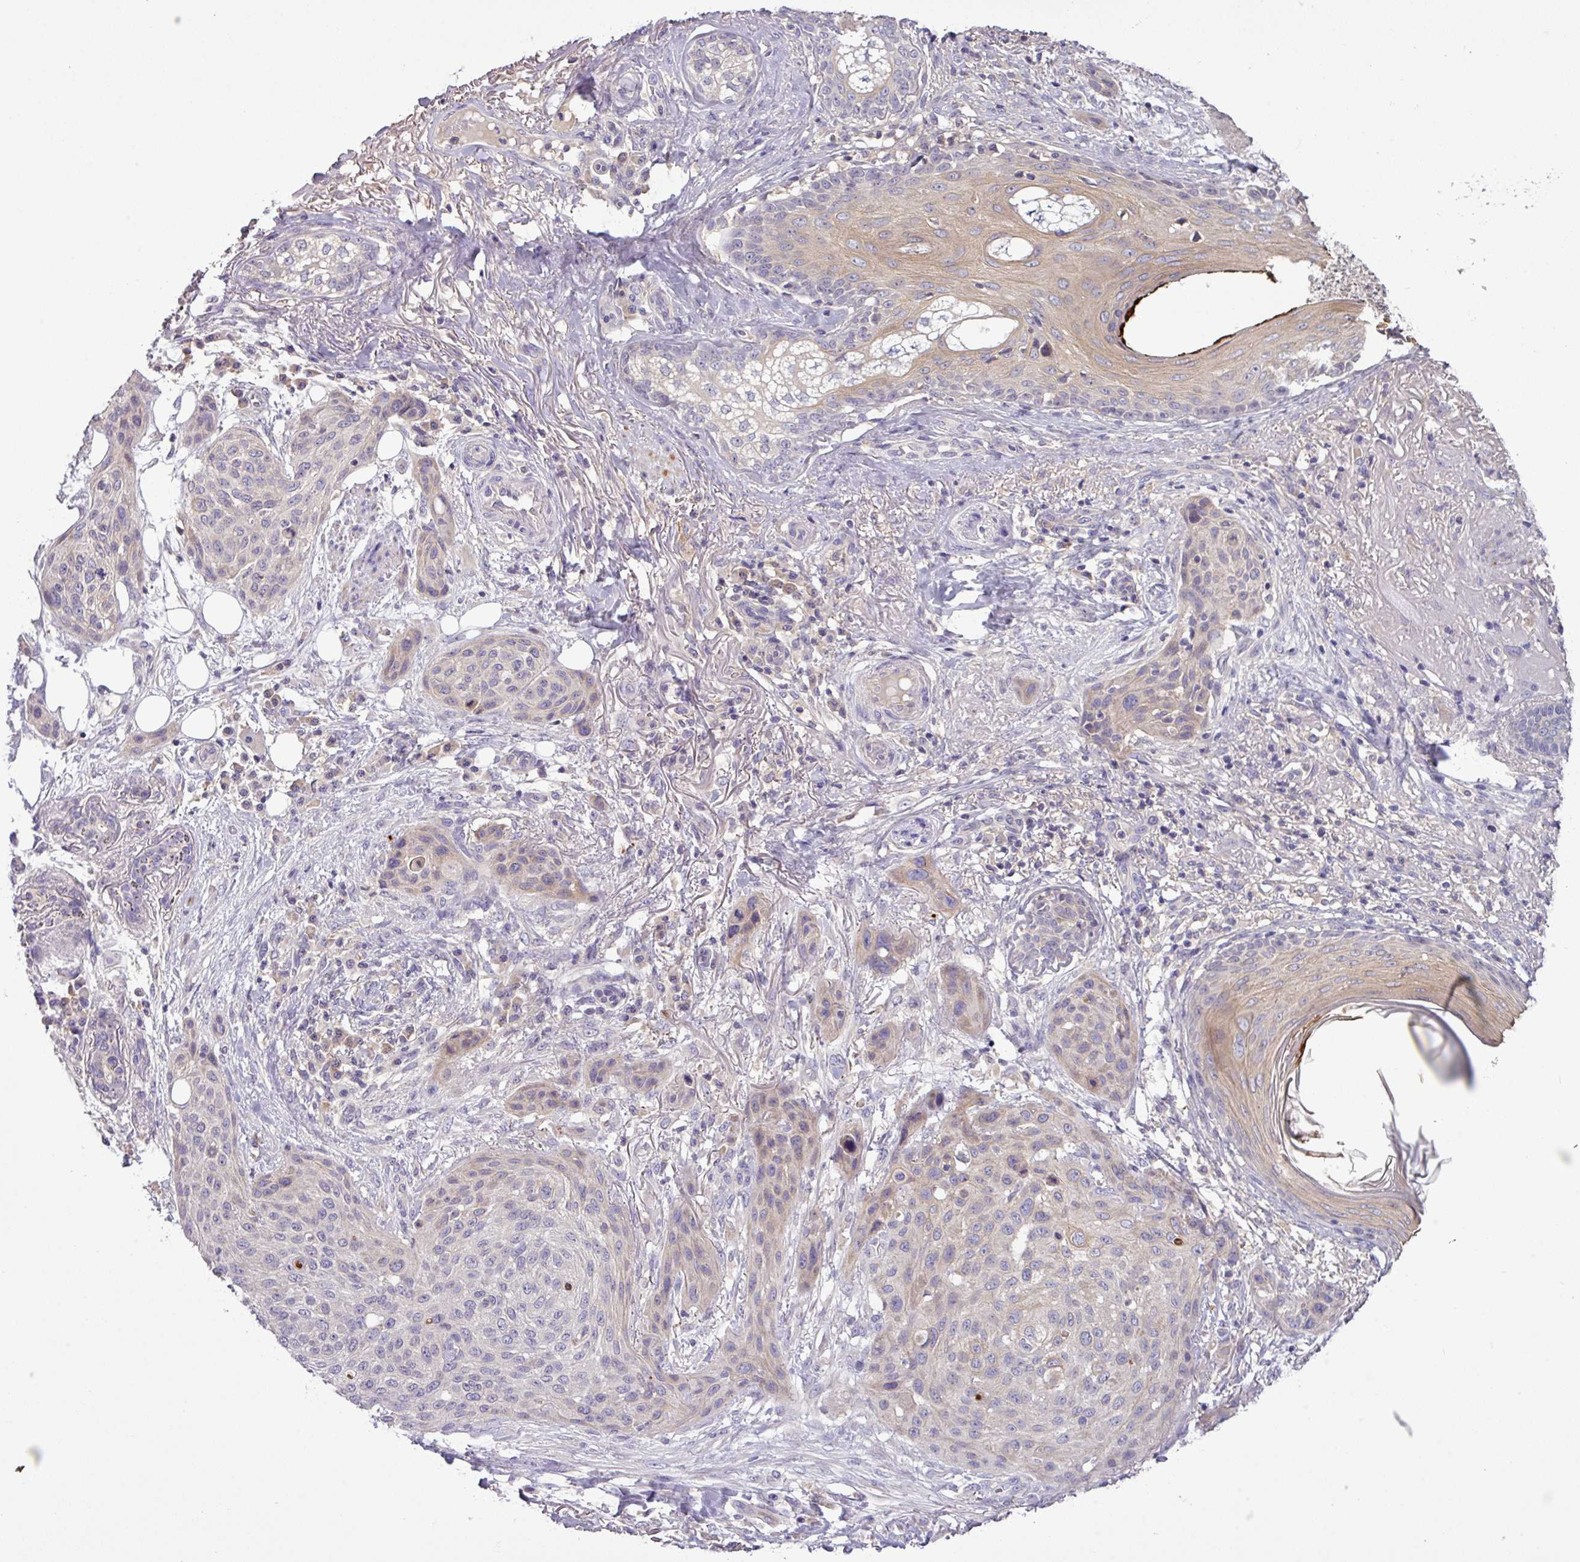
{"staining": {"intensity": "negative", "quantity": "none", "location": "none"}, "tissue": "skin cancer", "cell_type": "Tumor cells", "image_type": "cancer", "snomed": [{"axis": "morphology", "description": "Squamous cell carcinoma, NOS"}, {"axis": "topography", "description": "Skin"}], "caption": "Human squamous cell carcinoma (skin) stained for a protein using IHC shows no staining in tumor cells.", "gene": "TMEM62", "patient": {"sex": "female", "age": 87}}